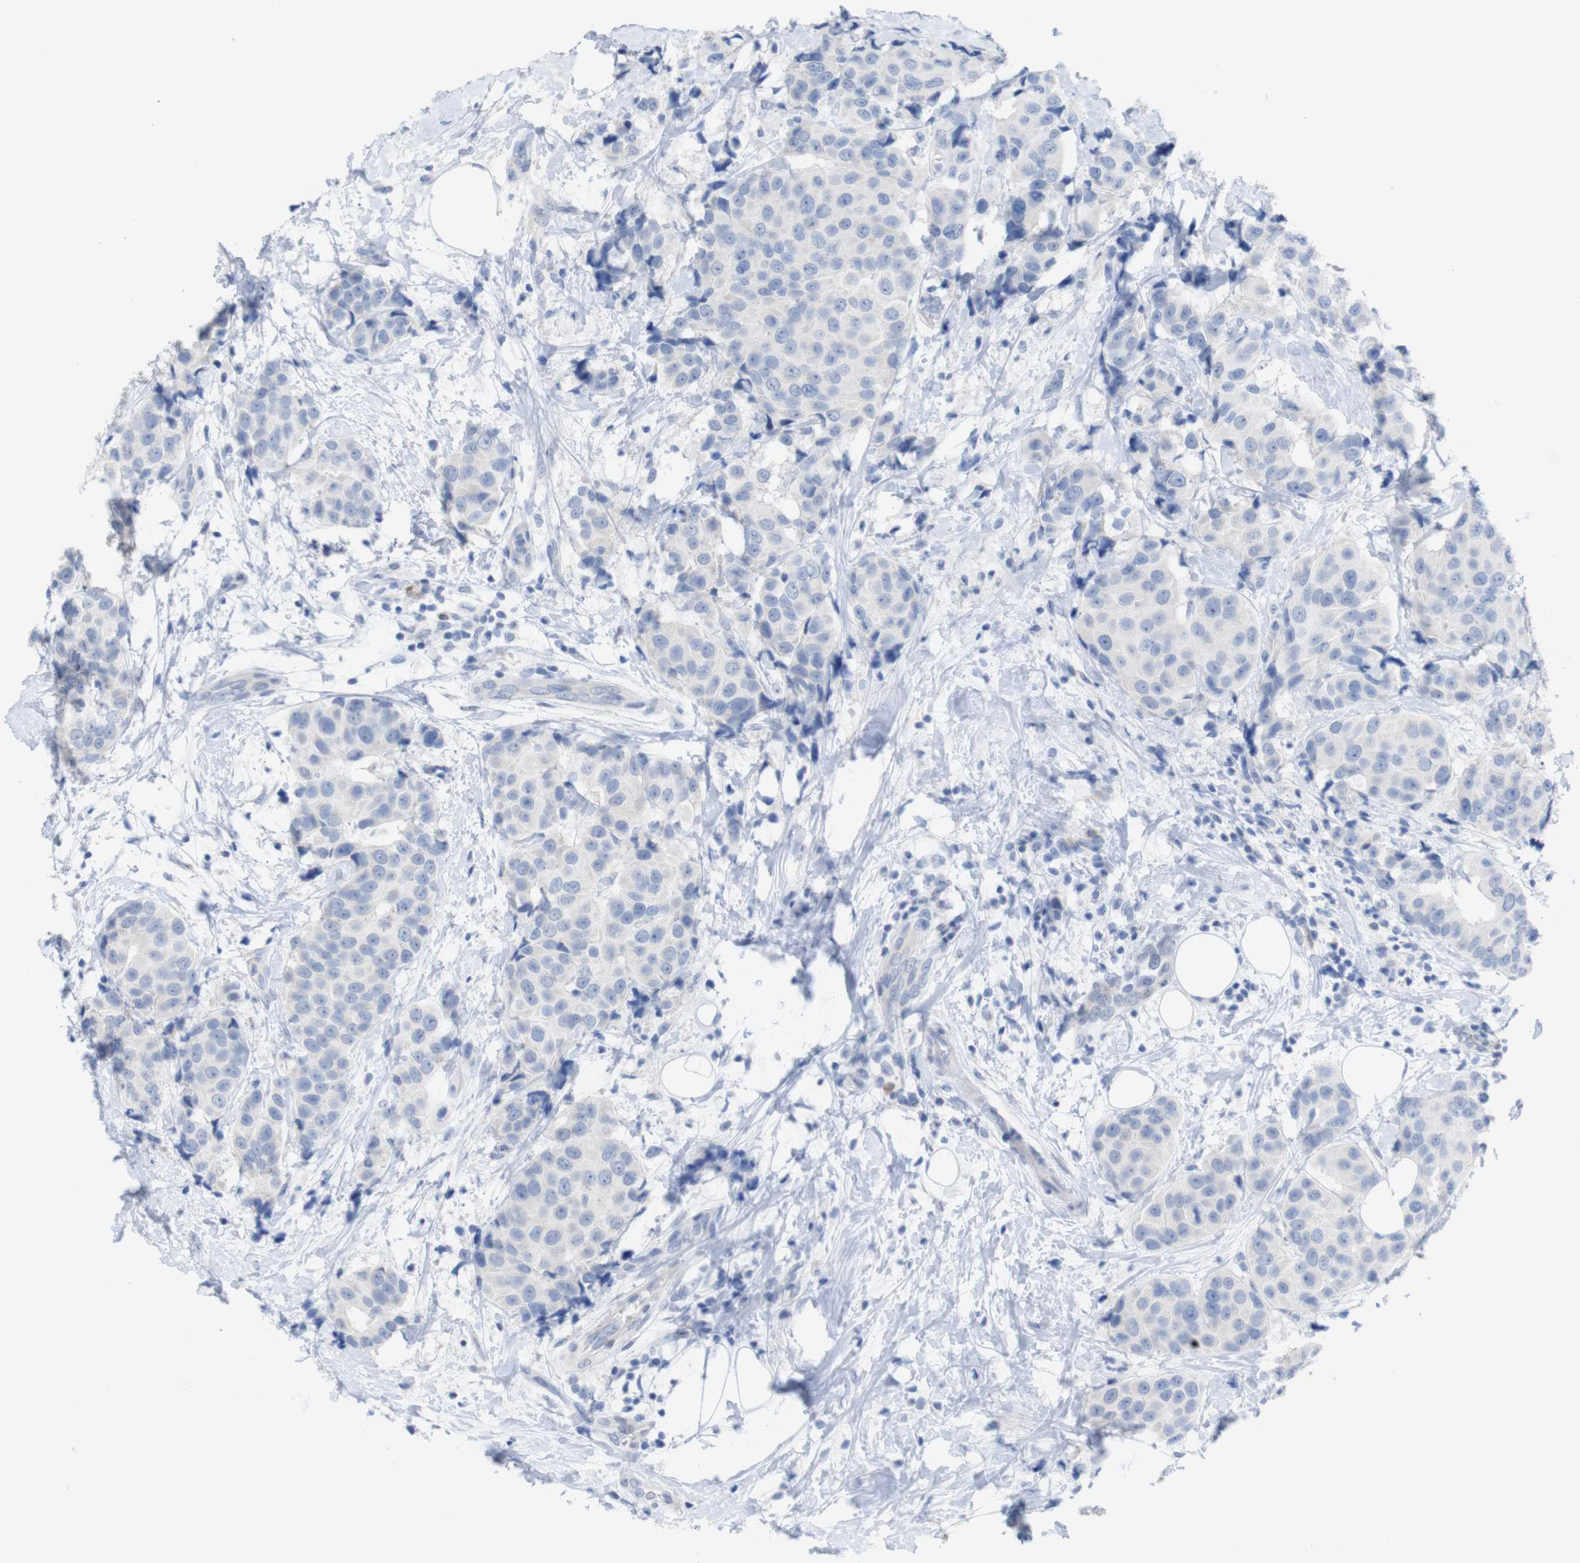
{"staining": {"intensity": "negative", "quantity": "none", "location": "none"}, "tissue": "breast cancer", "cell_type": "Tumor cells", "image_type": "cancer", "snomed": [{"axis": "morphology", "description": "Normal tissue, NOS"}, {"axis": "morphology", "description": "Duct carcinoma"}, {"axis": "topography", "description": "Breast"}], "caption": "IHC photomicrograph of human breast cancer (intraductal carcinoma) stained for a protein (brown), which shows no expression in tumor cells.", "gene": "PNMA1", "patient": {"sex": "female", "age": 39}}